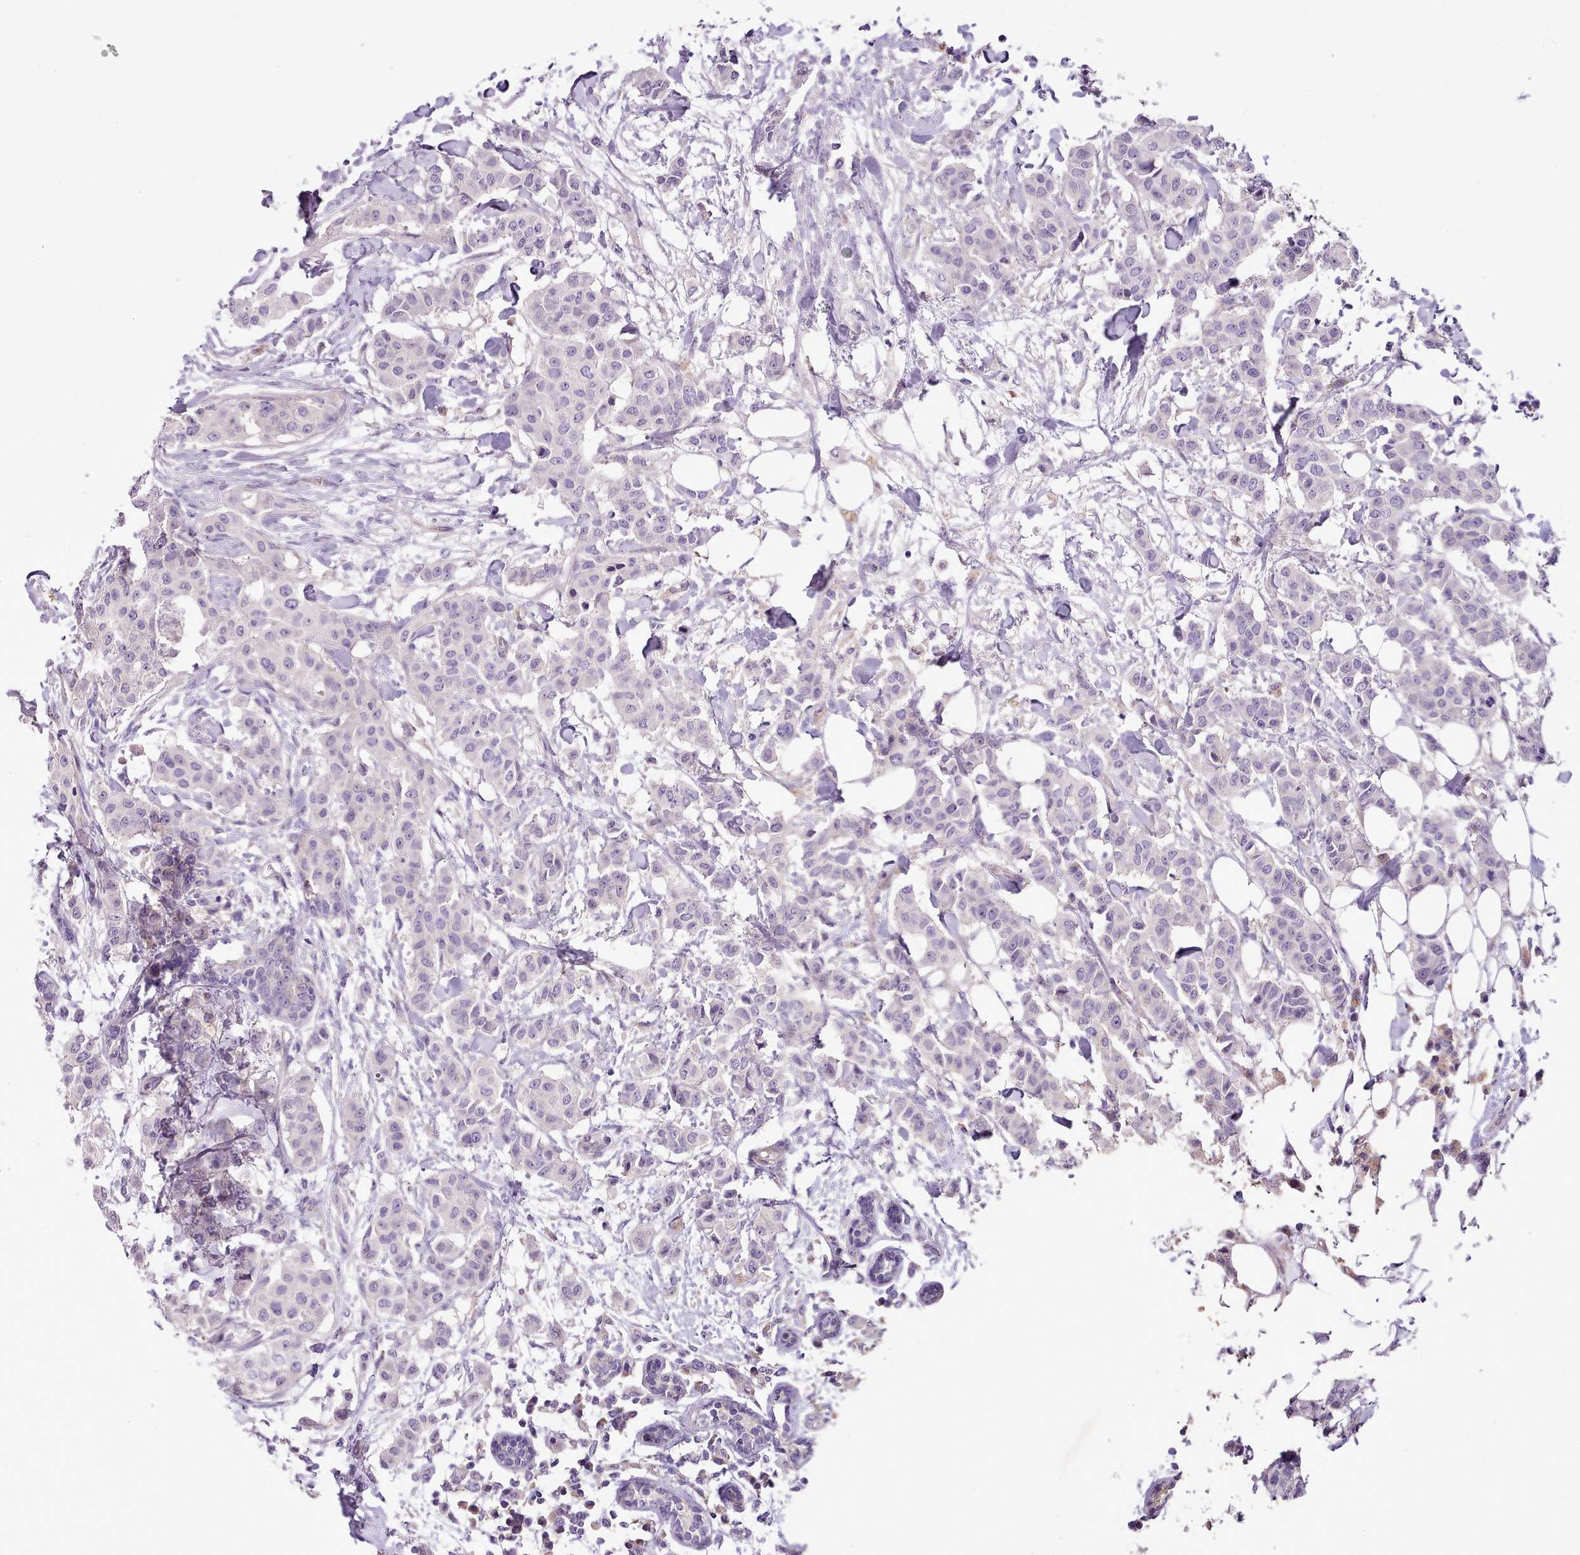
{"staining": {"intensity": "negative", "quantity": "none", "location": "none"}, "tissue": "breast cancer", "cell_type": "Tumor cells", "image_type": "cancer", "snomed": [{"axis": "morphology", "description": "Duct carcinoma"}, {"axis": "topography", "description": "Breast"}], "caption": "This is an immunohistochemistry (IHC) photomicrograph of human breast cancer (infiltrating ductal carcinoma). There is no staining in tumor cells.", "gene": "SETX", "patient": {"sex": "female", "age": 40}}